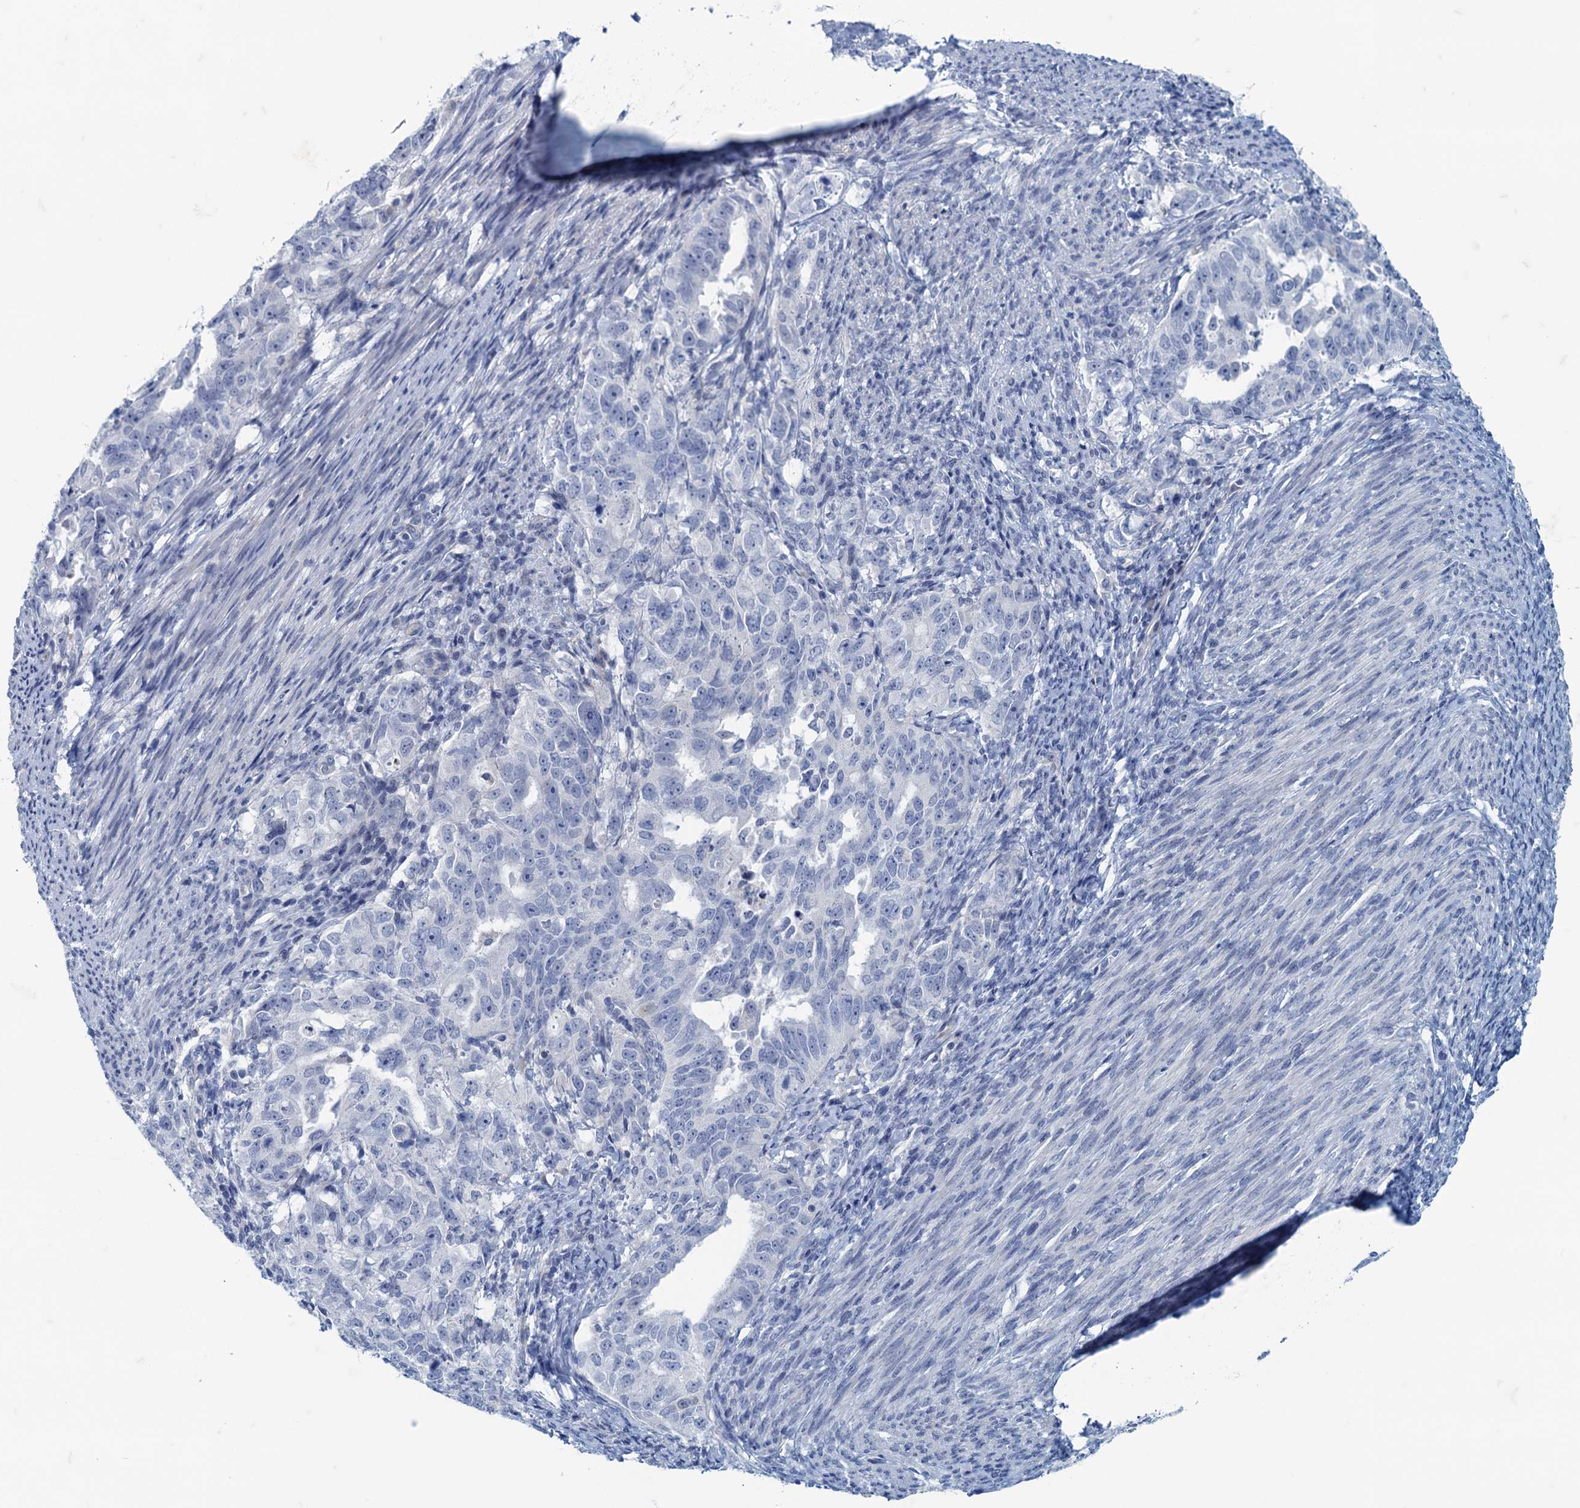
{"staining": {"intensity": "negative", "quantity": "none", "location": "none"}, "tissue": "endometrial cancer", "cell_type": "Tumor cells", "image_type": "cancer", "snomed": [{"axis": "morphology", "description": "Adenocarcinoma, NOS"}, {"axis": "topography", "description": "Endometrium"}], "caption": "Endometrial adenocarcinoma was stained to show a protein in brown. There is no significant expression in tumor cells.", "gene": "MAP1LC3A", "patient": {"sex": "female", "age": 65}}